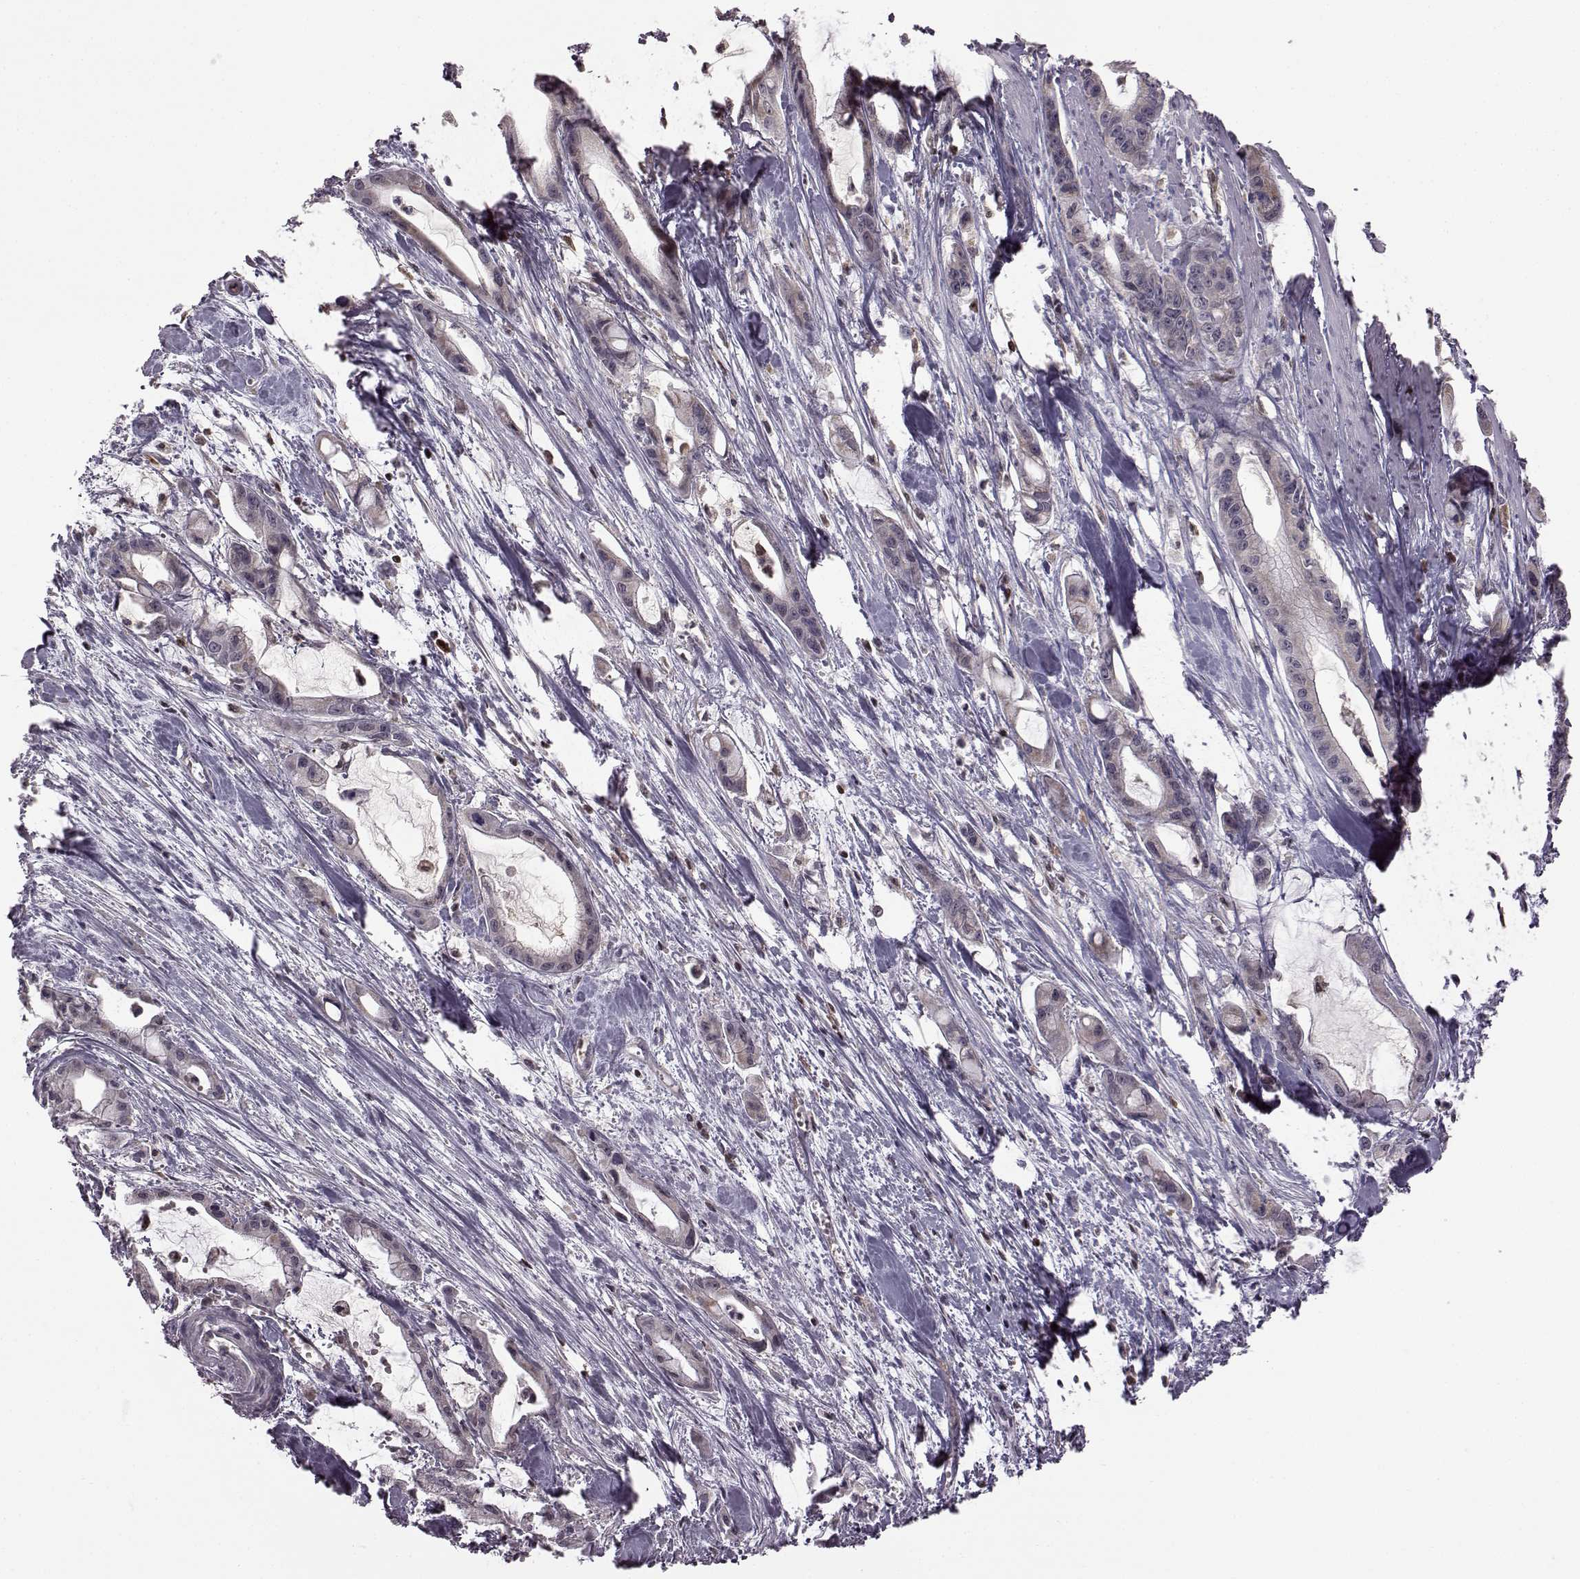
{"staining": {"intensity": "negative", "quantity": "none", "location": "none"}, "tissue": "pancreatic cancer", "cell_type": "Tumor cells", "image_type": "cancer", "snomed": [{"axis": "morphology", "description": "Adenocarcinoma, NOS"}, {"axis": "topography", "description": "Pancreas"}], "caption": "High power microscopy photomicrograph of an IHC micrograph of pancreatic adenocarcinoma, revealing no significant staining in tumor cells.", "gene": "DOK2", "patient": {"sex": "male", "age": 48}}